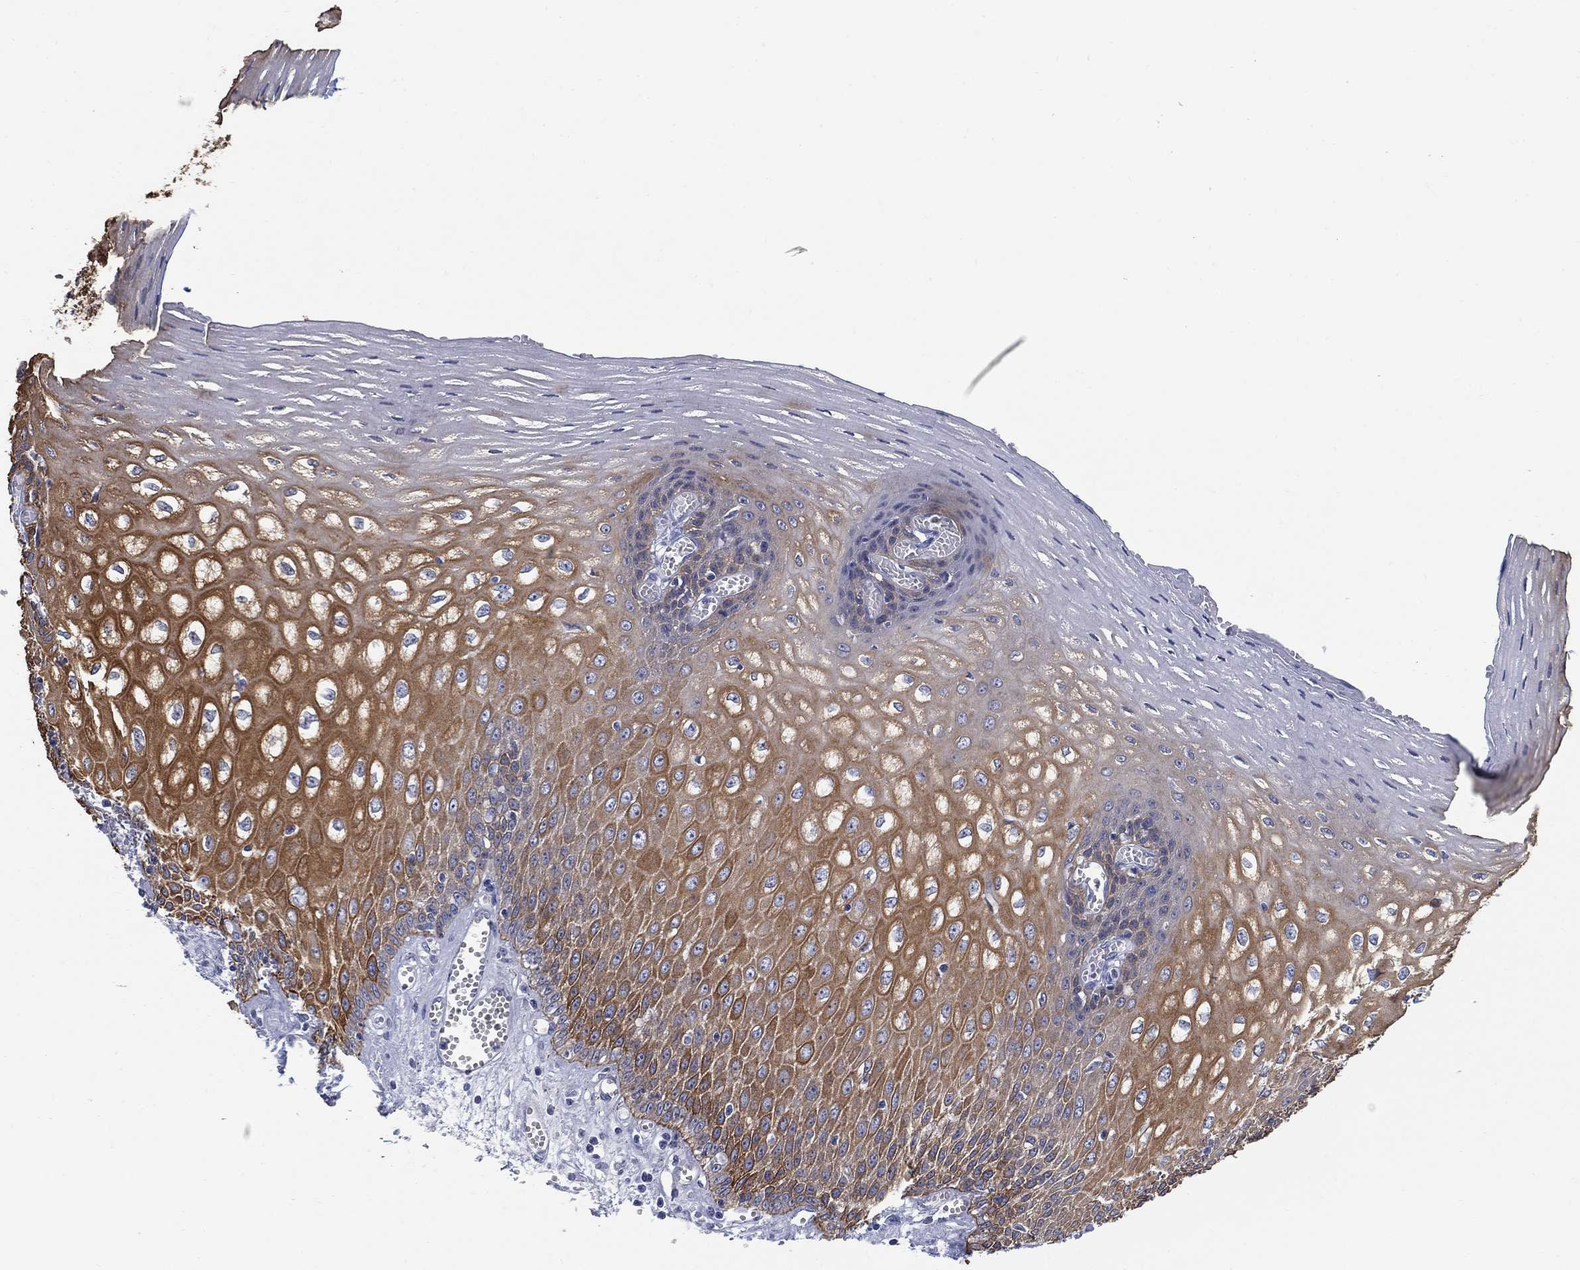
{"staining": {"intensity": "moderate", "quantity": "25%-75%", "location": "cytoplasmic/membranous"}, "tissue": "esophagus", "cell_type": "Squamous epithelial cells", "image_type": "normal", "snomed": [{"axis": "morphology", "description": "Normal tissue, NOS"}, {"axis": "topography", "description": "Esophagus"}], "caption": "Protein analysis of unremarkable esophagus demonstrates moderate cytoplasmic/membranous positivity in approximately 25%-75% of squamous epithelial cells.", "gene": "CLUL1", "patient": {"sex": "male", "age": 58}}